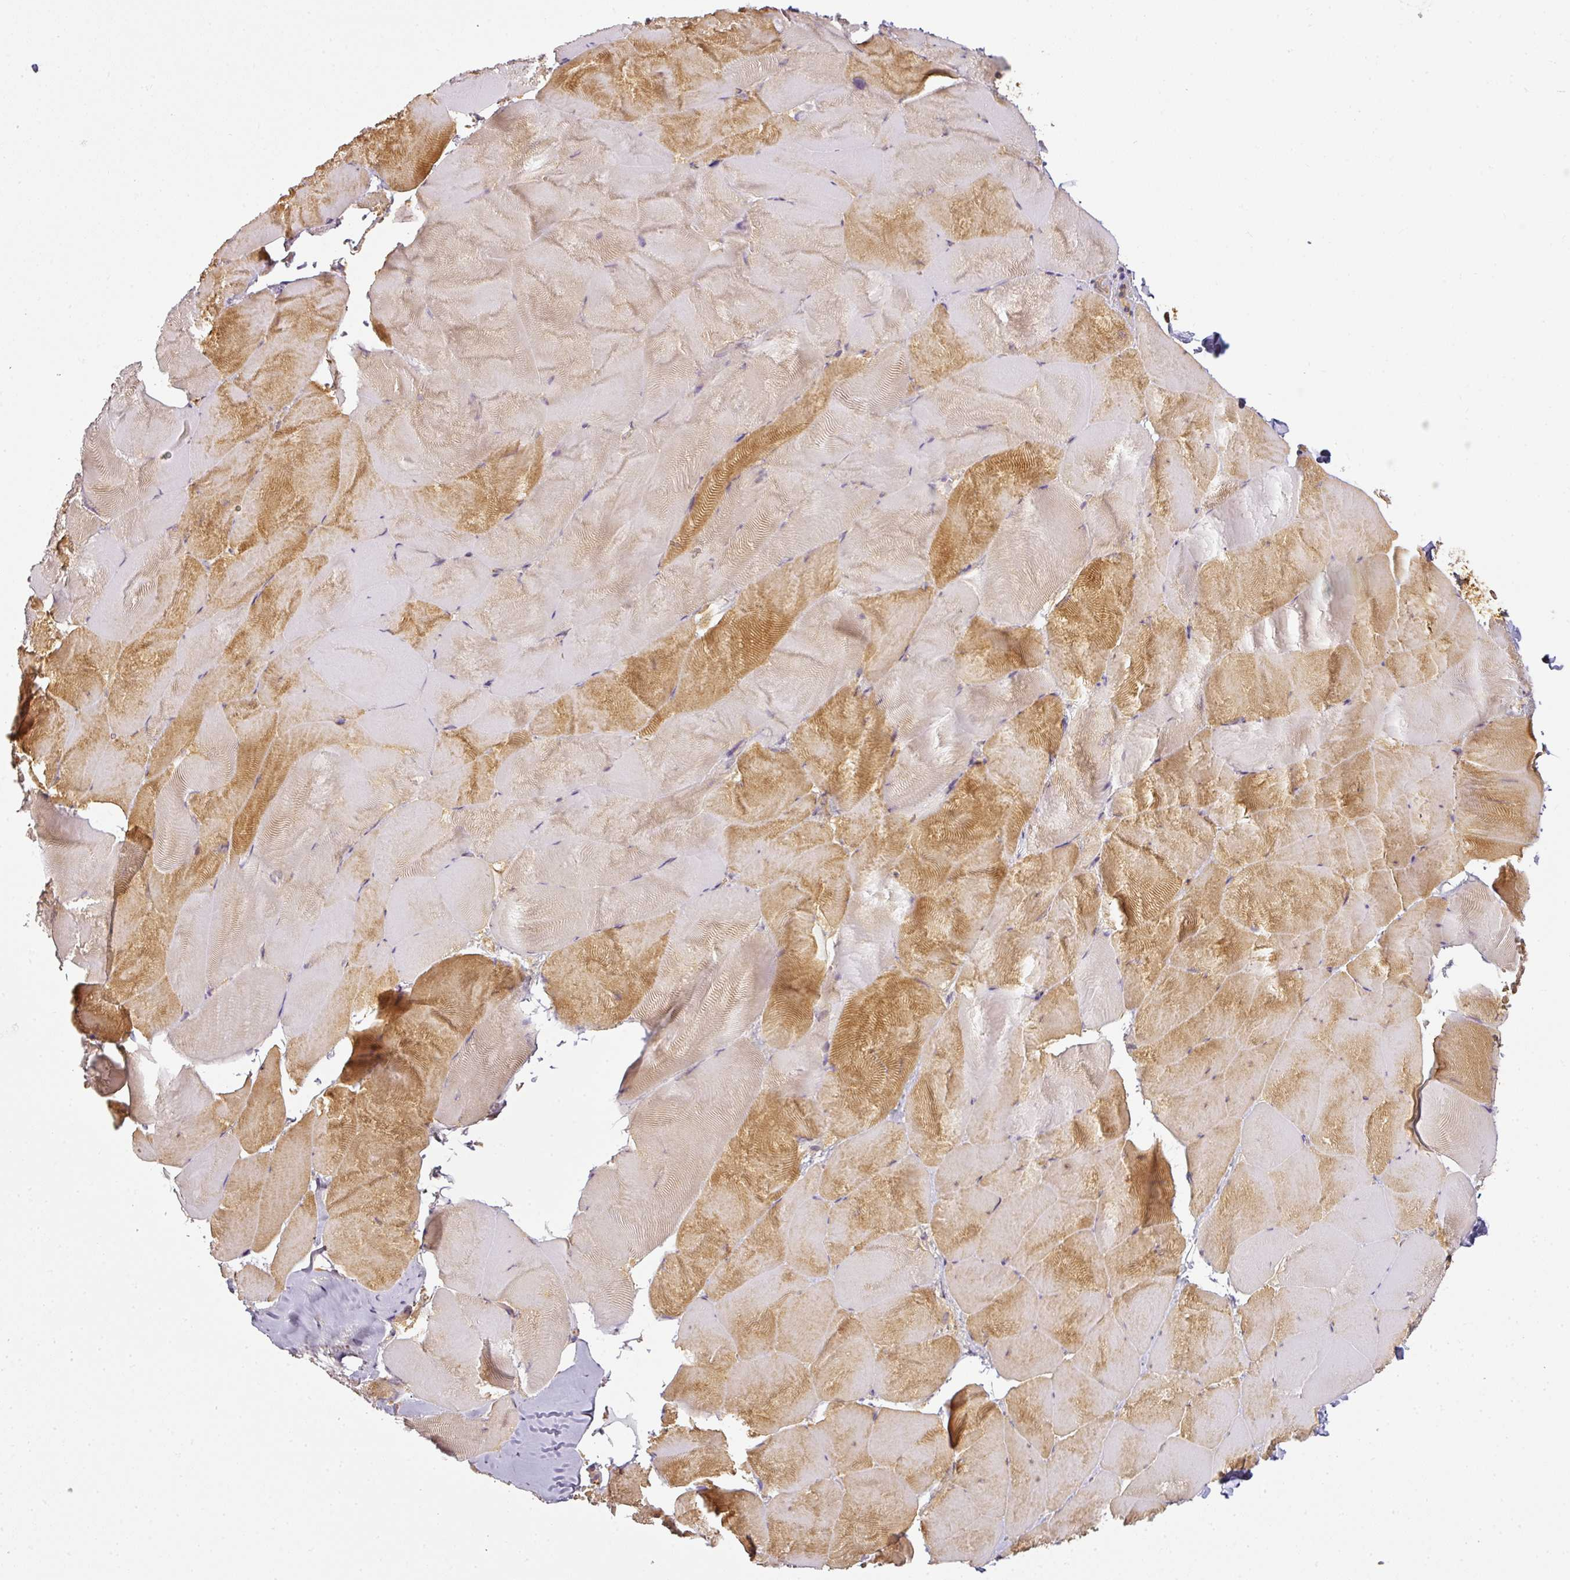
{"staining": {"intensity": "moderate", "quantity": "25%-75%", "location": "cytoplasmic/membranous"}, "tissue": "skeletal muscle", "cell_type": "Myocytes", "image_type": "normal", "snomed": [{"axis": "morphology", "description": "Normal tissue, NOS"}, {"axis": "topography", "description": "Skeletal muscle"}], "caption": "Moderate cytoplasmic/membranous protein staining is identified in approximately 25%-75% of myocytes in skeletal muscle.", "gene": "ANKRD18A", "patient": {"sex": "female", "age": 64}}